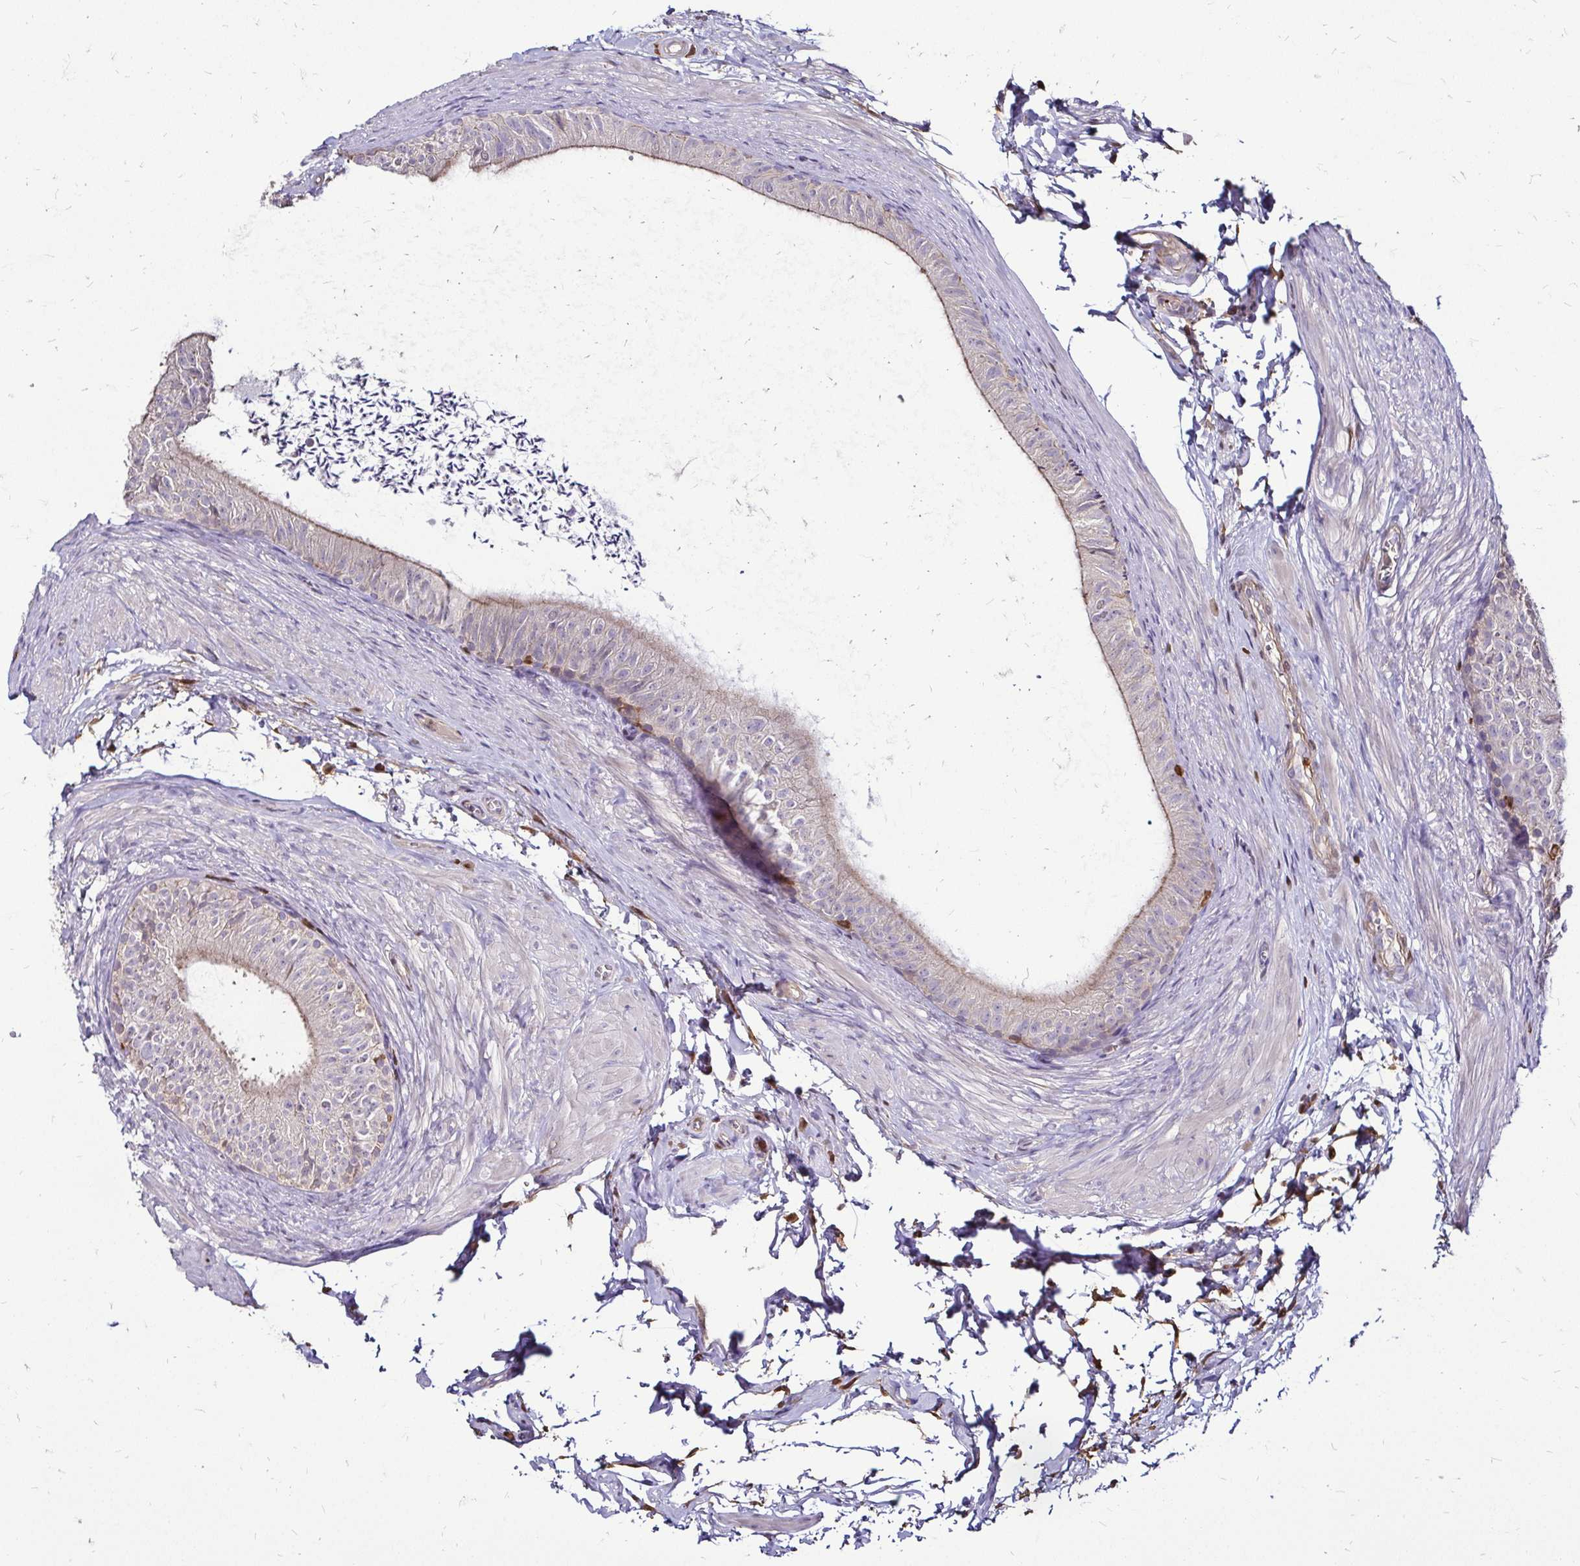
{"staining": {"intensity": "negative", "quantity": "none", "location": "none"}, "tissue": "epididymis", "cell_type": "Glandular cells", "image_type": "normal", "snomed": [{"axis": "morphology", "description": "Normal tissue, NOS"}, {"axis": "topography", "description": "Epididymis, spermatic cord, NOS"}, {"axis": "topography", "description": "Epididymis"}, {"axis": "topography", "description": "Peripheral nerve tissue"}], "caption": "Human epididymis stained for a protein using immunohistochemistry shows no expression in glandular cells.", "gene": "ZFP1", "patient": {"sex": "male", "age": 29}}